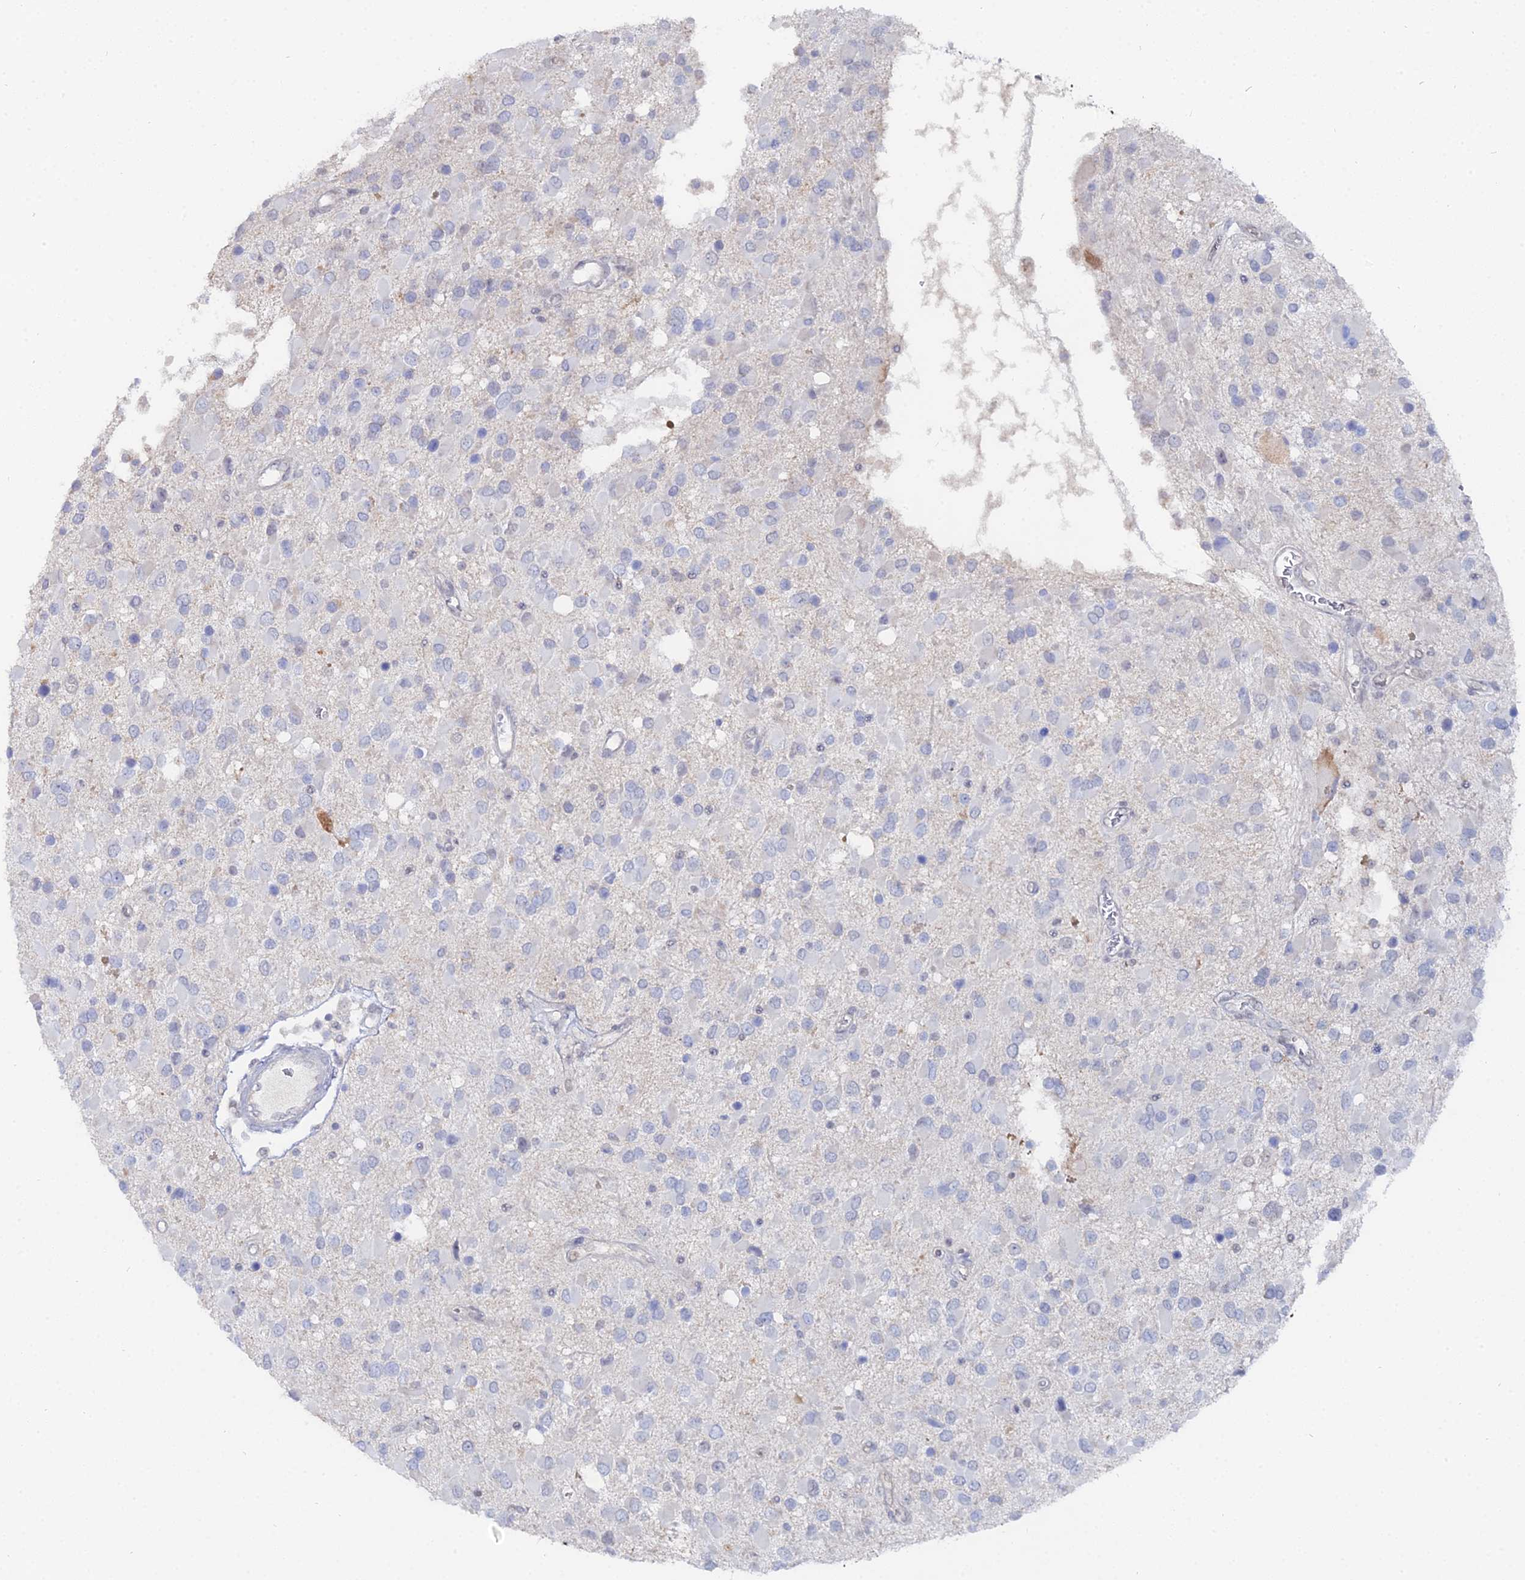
{"staining": {"intensity": "negative", "quantity": "none", "location": "none"}, "tissue": "glioma", "cell_type": "Tumor cells", "image_type": "cancer", "snomed": [{"axis": "morphology", "description": "Glioma, malignant, High grade"}, {"axis": "topography", "description": "Brain"}], "caption": "DAB (3,3'-diaminobenzidine) immunohistochemical staining of human malignant glioma (high-grade) displays no significant staining in tumor cells.", "gene": "THAP4", "patient": {"sex": "male", "age": 53}}